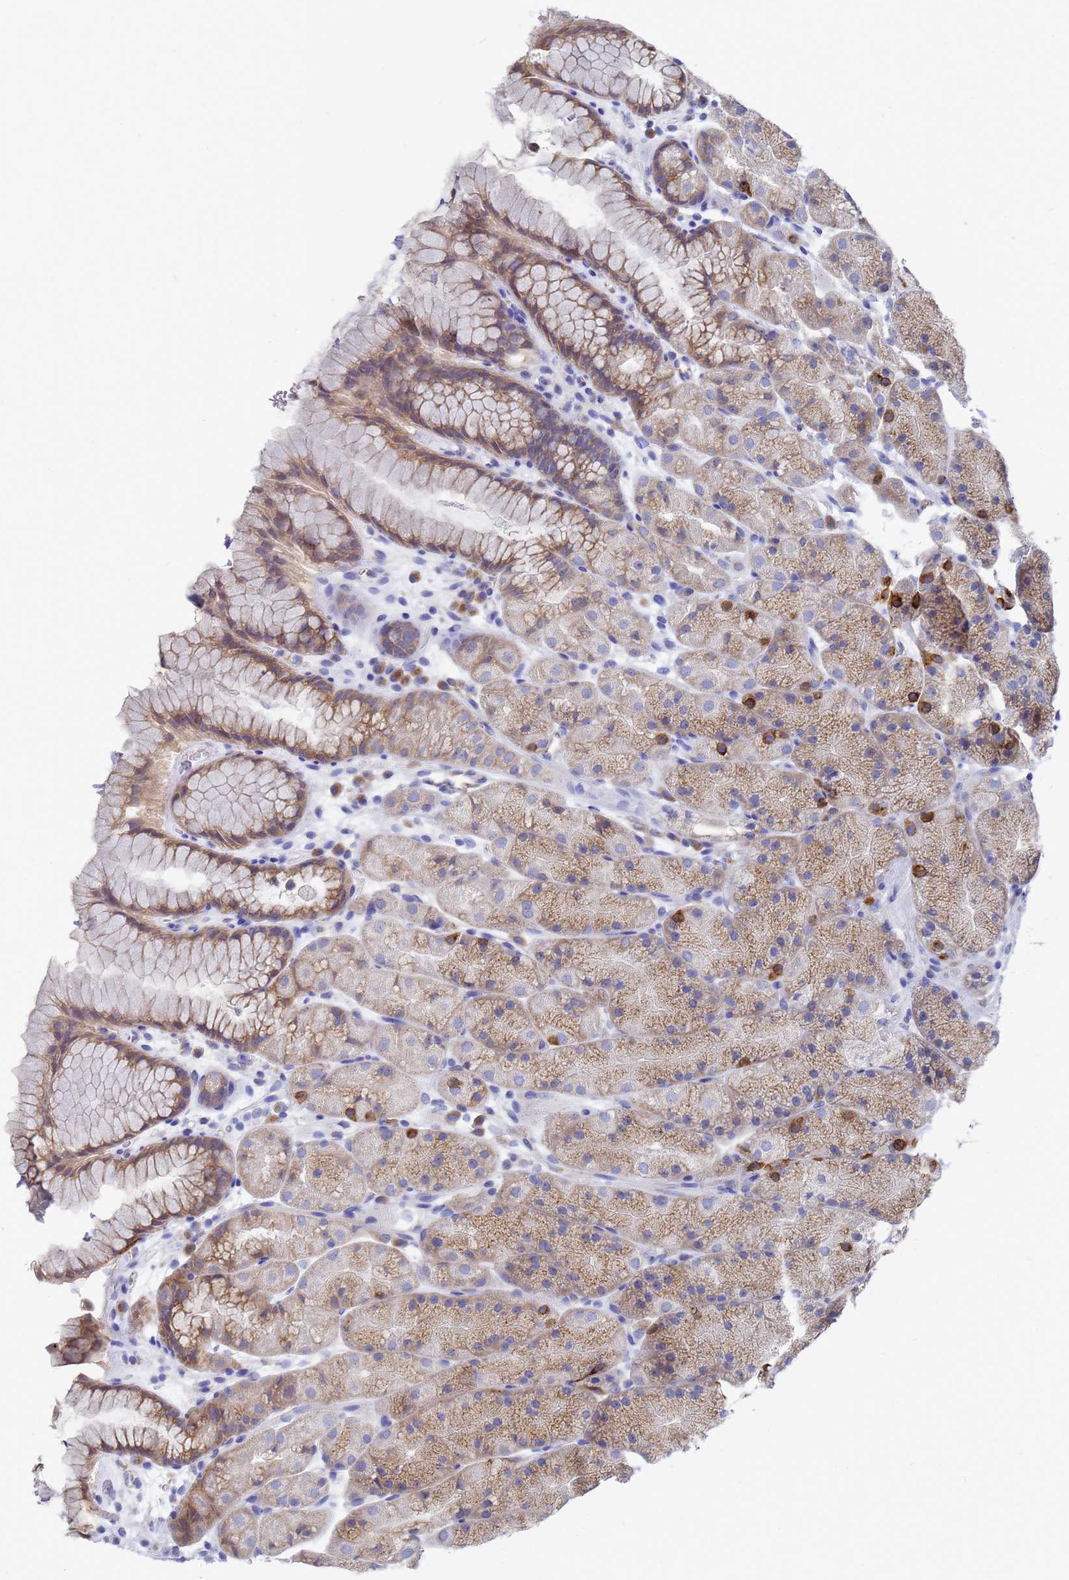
{"staining": {"intensity": "moderate", "quantity": ">75%", "location": "cytoplasmic/membranous"}, "tissue": "stomach", "cell_type": "Glandular cells", "image_type": "normal", "snomed": [{"axis": "morphology", "description": "Normal tissue, NOS"}, {"axis": "topography", "description": "Stomach, upper"}, {"axis": "topography", "description": "Stomach, lower"}], "caption": "Protein analysis of normal stomach displays moderate cytoplasmic/membranous staining in approximately >75% of glandular cells.", "gene": "TM4SF4", "patient": {"sex": "male", "age": 67}}